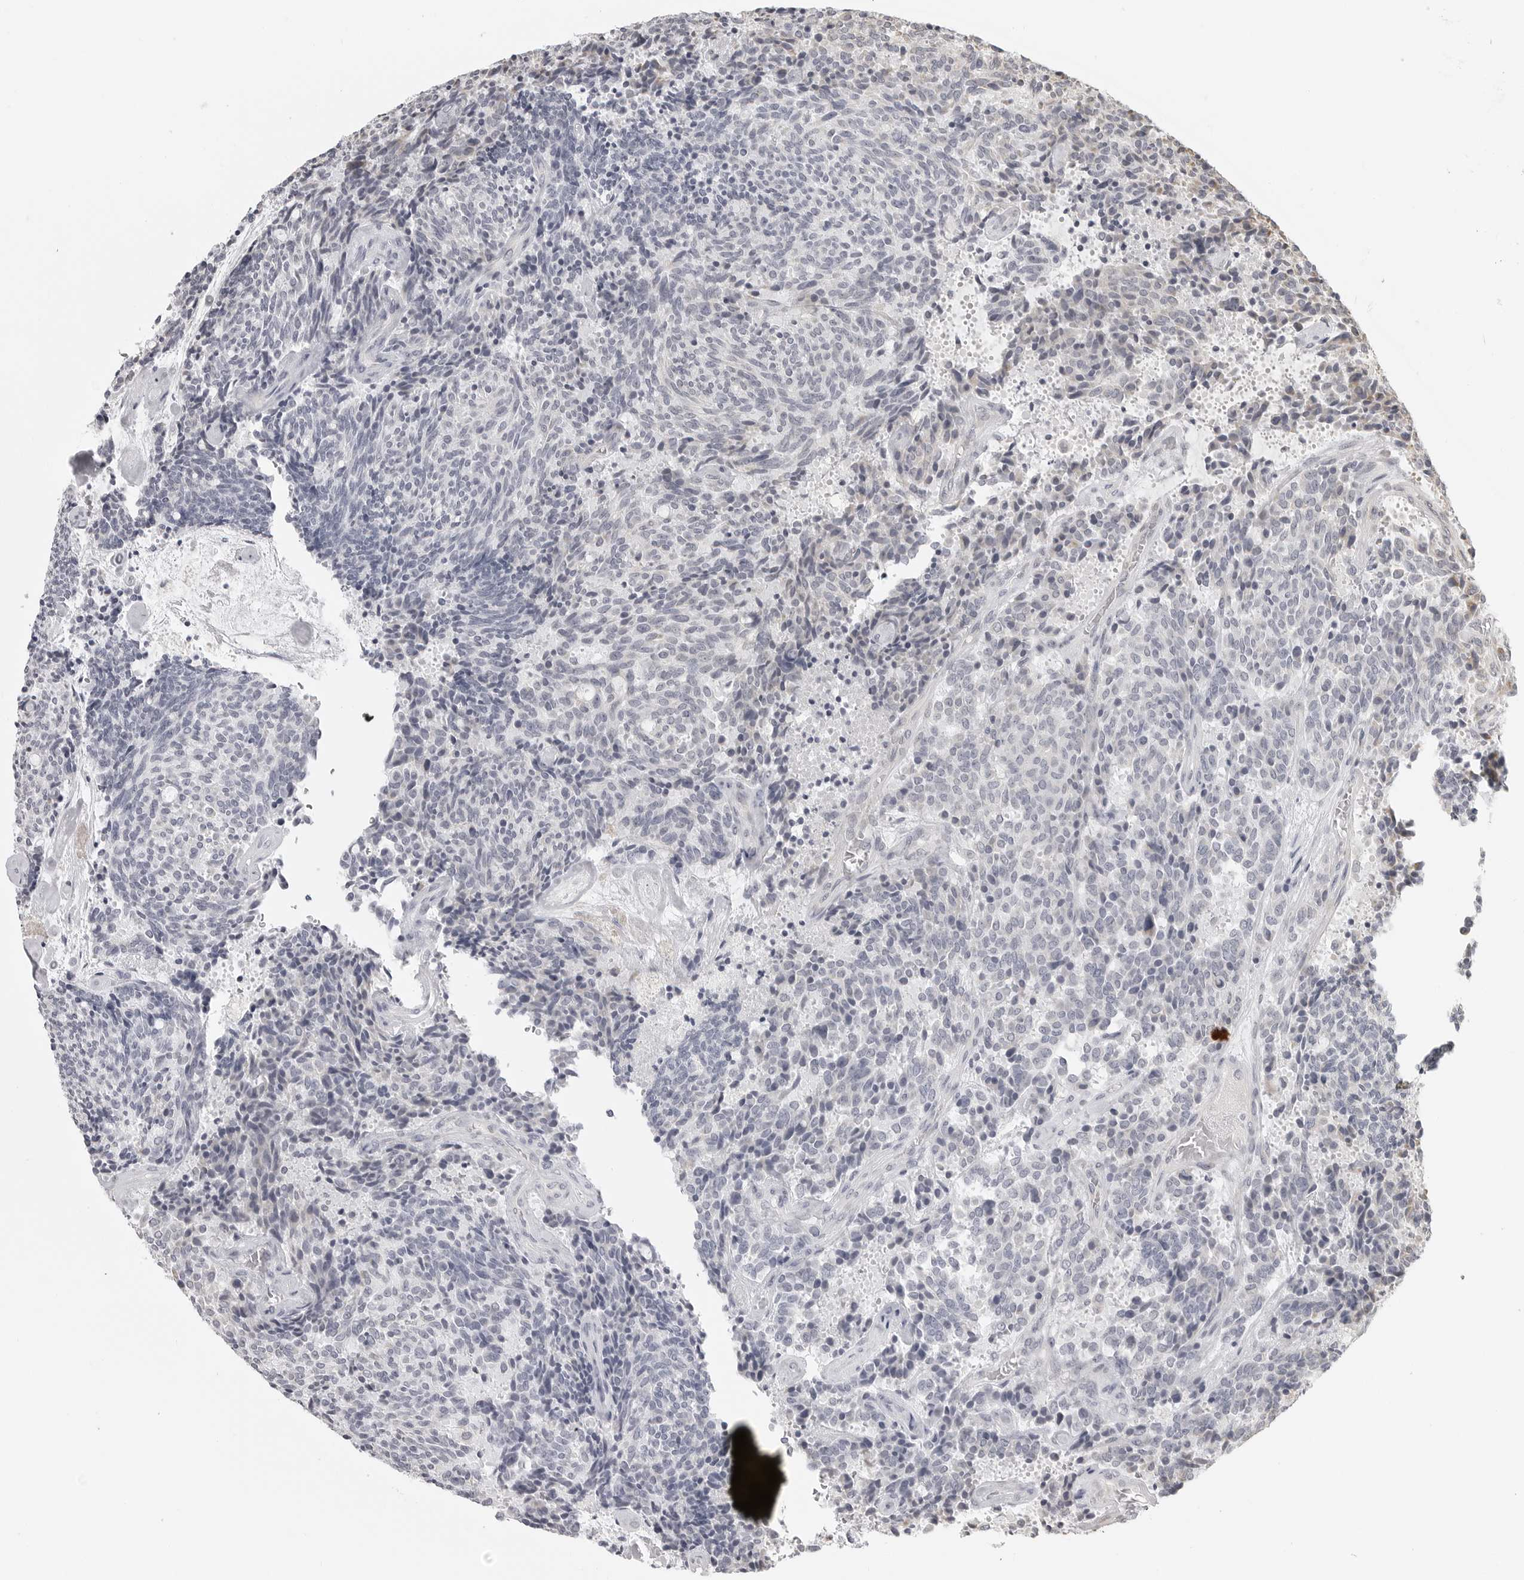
{"staining": {"intensity": "negative", "quantity": "none", "location": "none"}, "tissue": "carcinoid", "cell_type": "Tumor cells", "image_type": "cancer", "snomed": [{"axis": "morphology", "description": "Carcinoid, malignant, NOS"}, {"axis": "topography", "description": "Pancreas"}], "caption": "Tumor cells show no significant protein positivity in carcinoid.", "gene": "MAP7D1", "patient": {"sex": "female", "age": 54}}